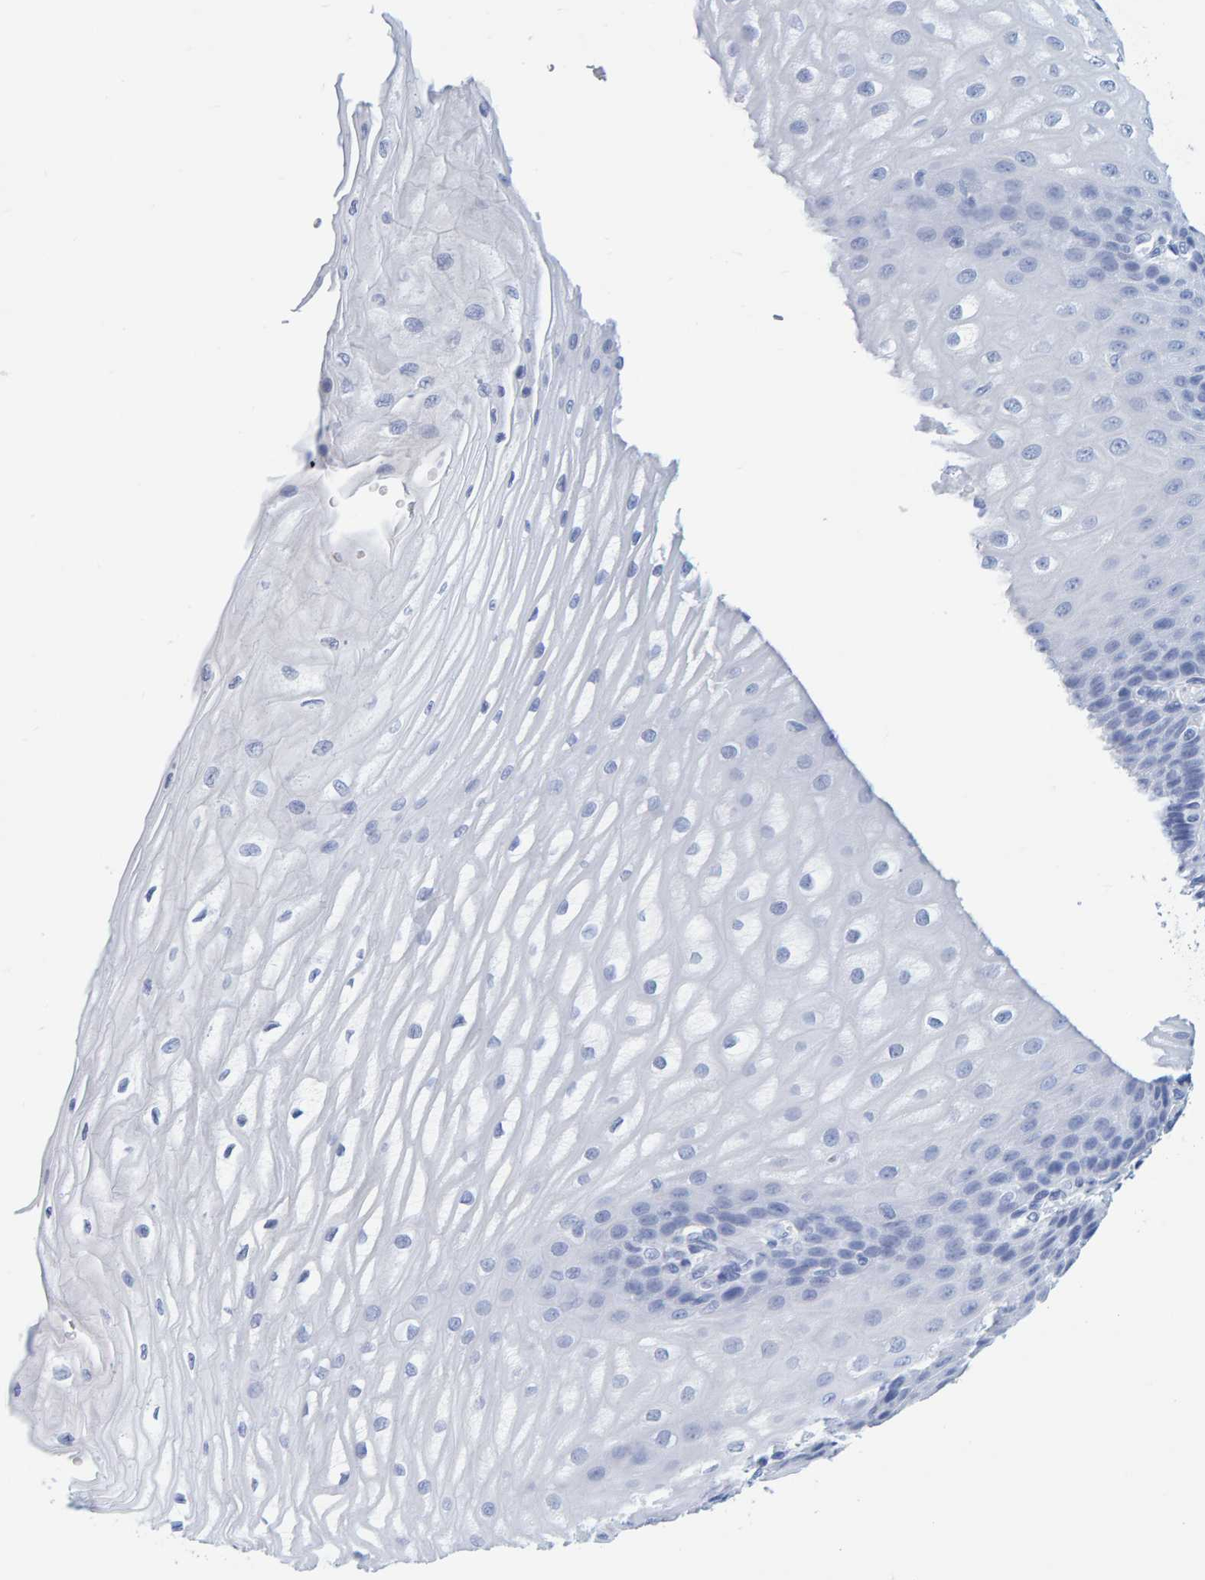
{"staining": {"intensity": "negative", "quantity": "none", "location": "none"}, "tissue": "esophagus", "cell_type": "Squamous epithelial cells", "image_type": "normal", "snomed": [{"axis": "morphology", "description": "Normal tissue, NOS"}, {"axis": "topography", "description": "Esophagus"}], "caption": "Protein analysis of benign esophagus demonstrates no significant positivity in squamous epithelial cells.", "gene": "SFTPC", "patient": {"sex": "male", "age": 54}}